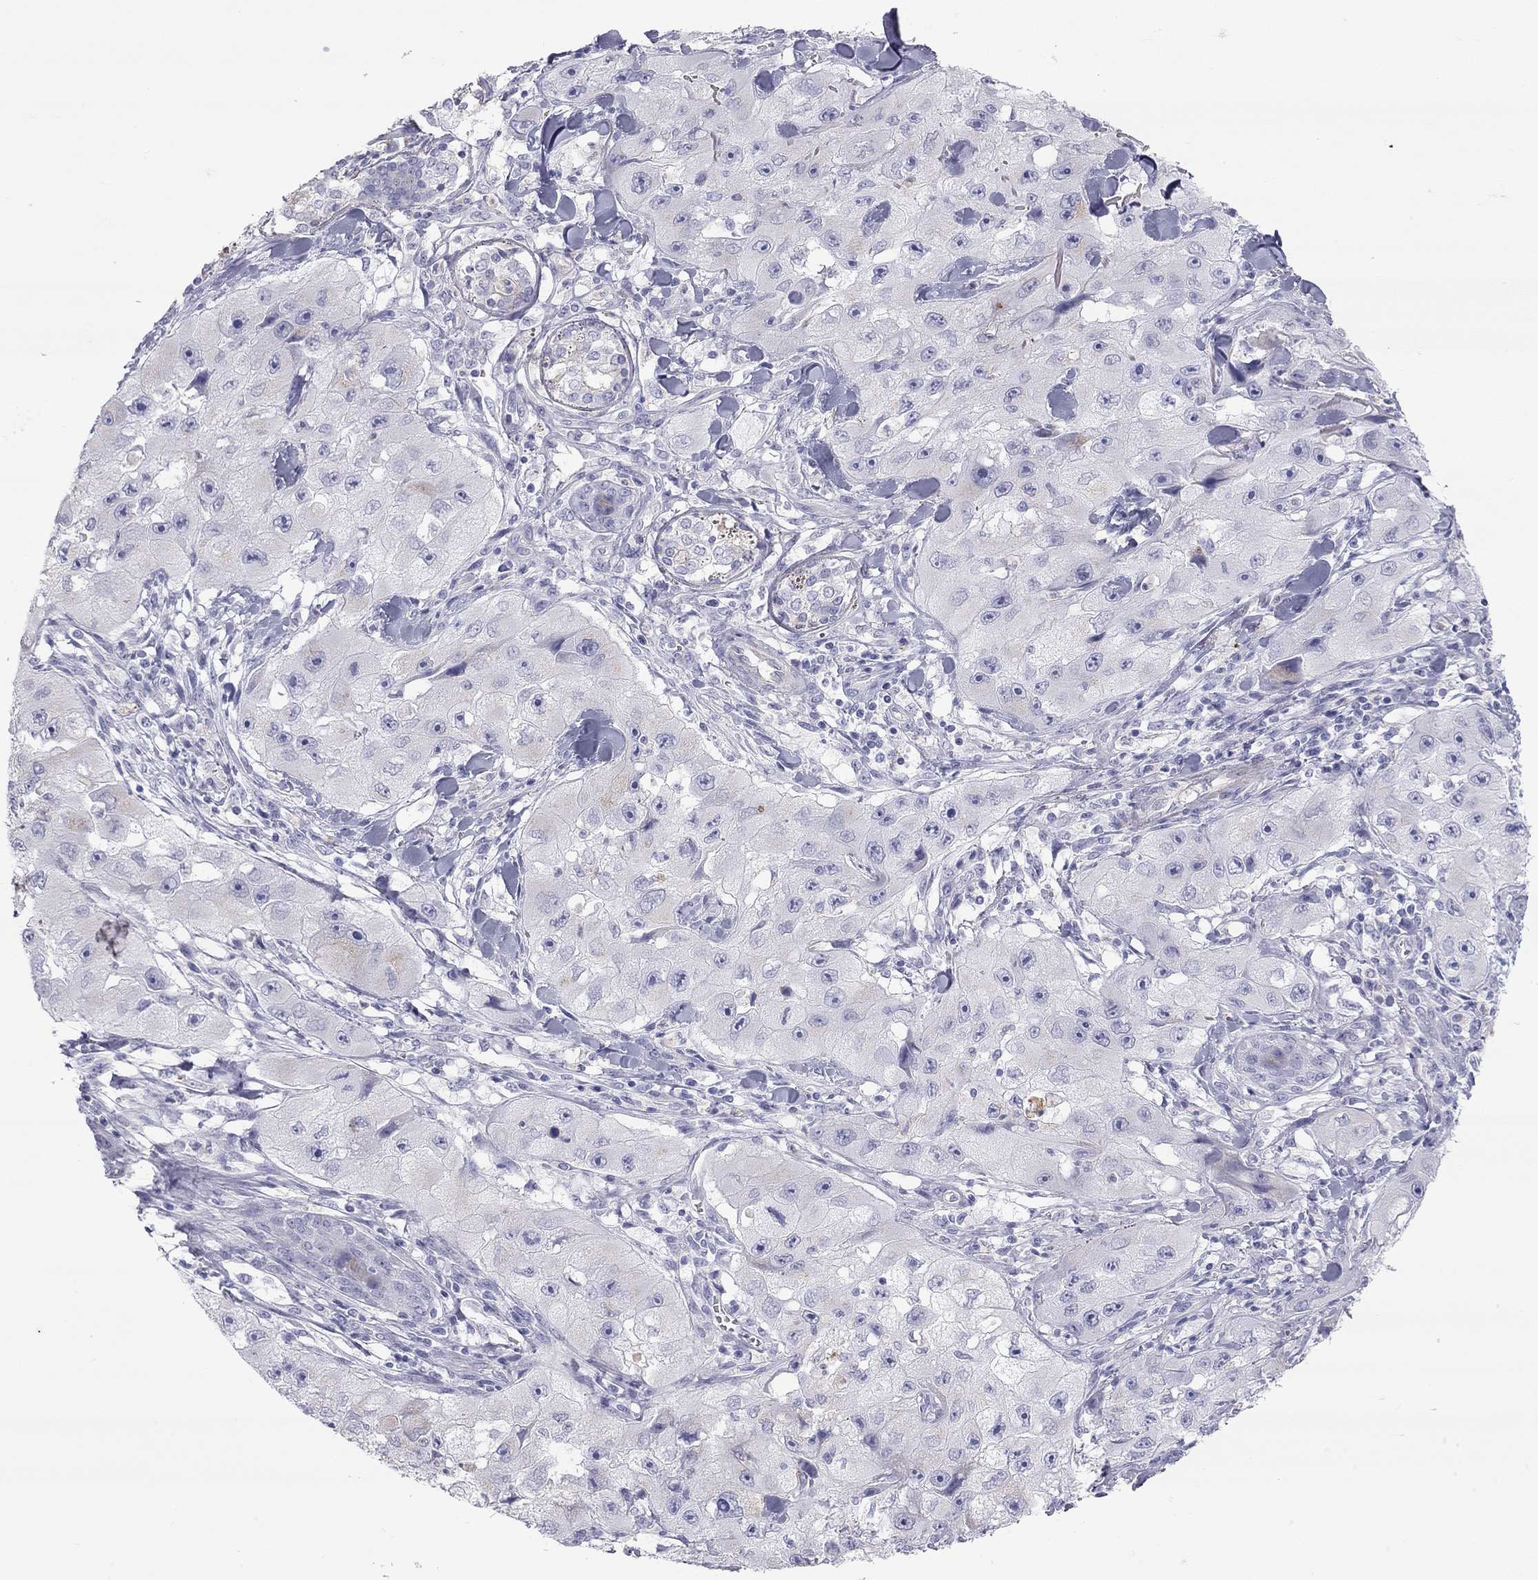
{"staining": {"intensity": "negative", "quantity": "none", "location": "none"}, "tissue": "skin cancer", "cell_type": "Tumor cells", "image_type": "cancer", "snomed": [{"axis": "morphology", "description": "Squamous cell carcinoma, NOS"}, {"axis": "topography", "description": "Skin"}, {"axis": "topography", "description": "Subcutis"}], "caption": "Human skin cancer stained for a protein using immunohistochemistry (IHC) exhibits no staining in tumor cells.", "gene": "TDRD6", "patient": {"sex": "male", "age": 73}}